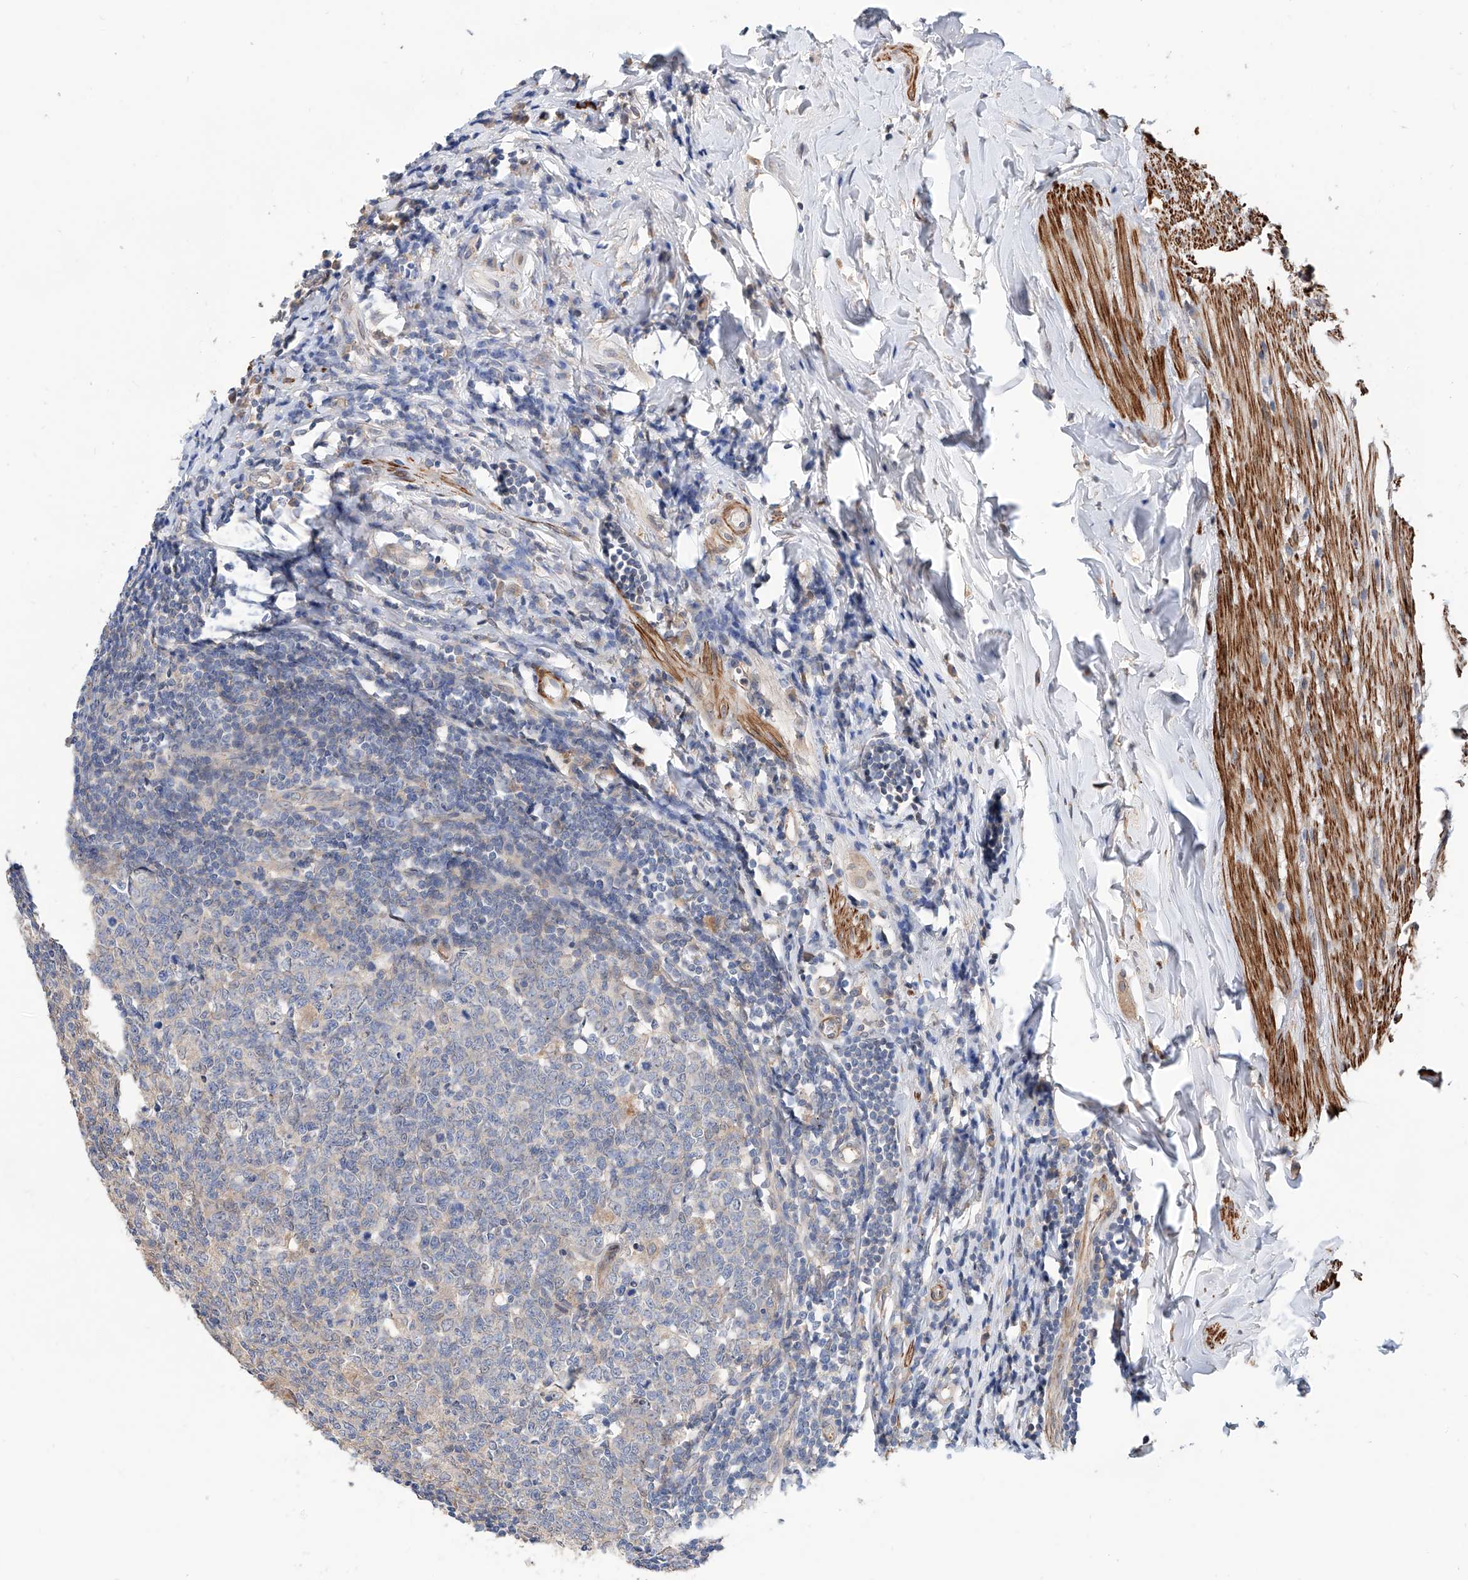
{"staining": {"intensity": "moderate", "quantity": ">75%", "location": "cytoplasmic/membranous"}, "tissue": "appendix", "cell_type": "Glandular cells", "image_type": "normal", "snomed": [{"axis": "morphology", "description": "Normal tissue, NOS"}, {"axis": "topography", "description": "Appendix"}], "caption": "This histopathology image demonstrates immunohistochemistry (IHC) staining of unremarkable appendix, with medium moderate cytoplasmic/membranous staining in about >75% of glandular cells.", "gene": "MAGEE2", "patient": {"sex": "female", "age": 54}}